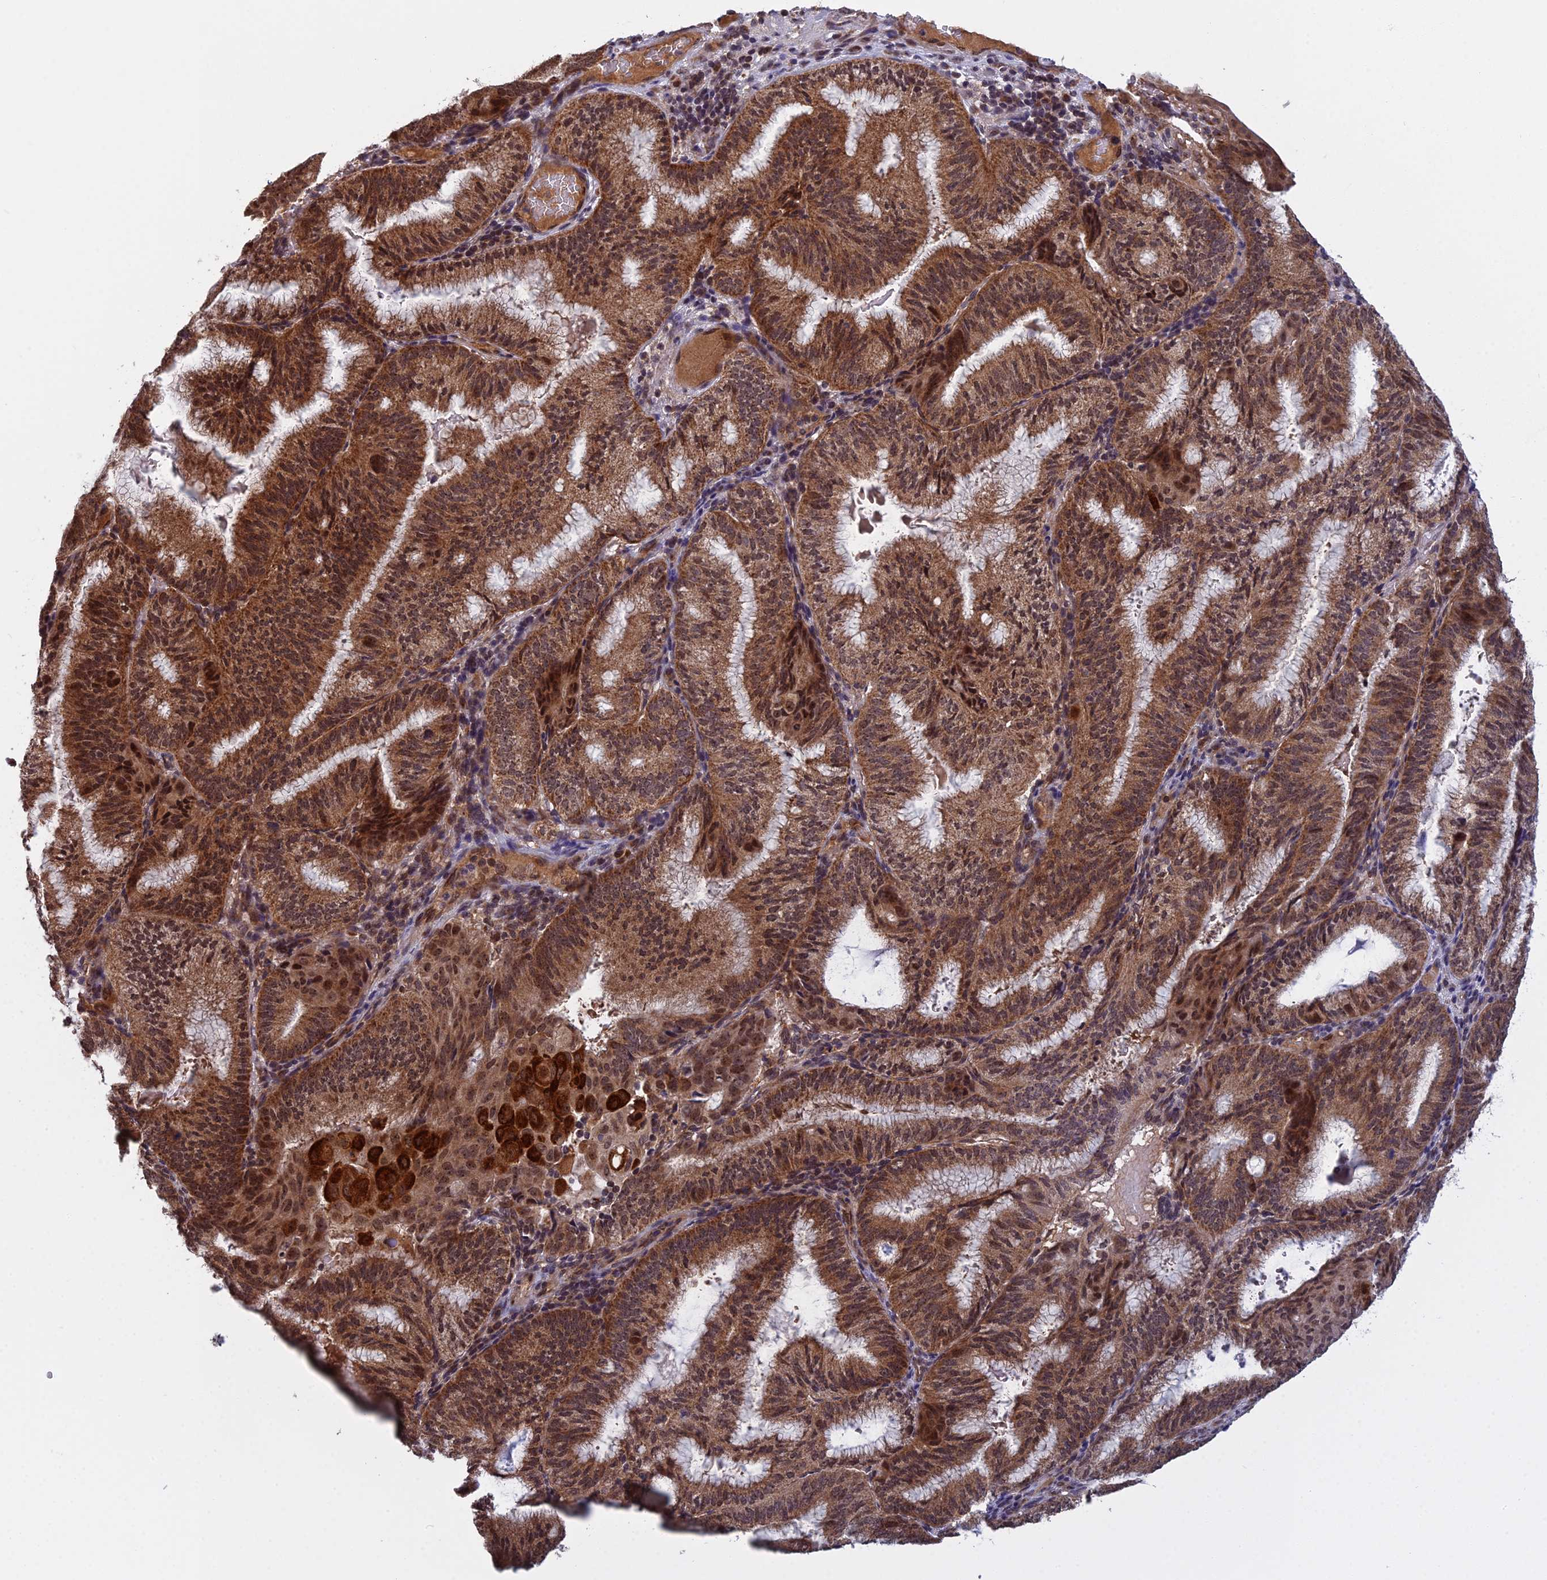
{"staining": {"intensity": "moderate", "quantity": ">75%", "location": "cytoplasmic/membranous,nuclear"}, "tissue": "endometrial cancer", "cell_type": "Tumor cells", "image_type": "cancer", "snomed": [{"axis": "morphology", "description": "Adenocarcinoma, NOS"}, {"axis": "topography", "description": "Endometrium"}], "caption": "Protein analysis of endometrial adenocarcinoma tissue demonstrates moderate cytoplasmic/membranous and nuclear positivity in approximately >75% of tumor cells.", "gene": "MEOX1", "patient": {"sex": "female", "age": 49}}